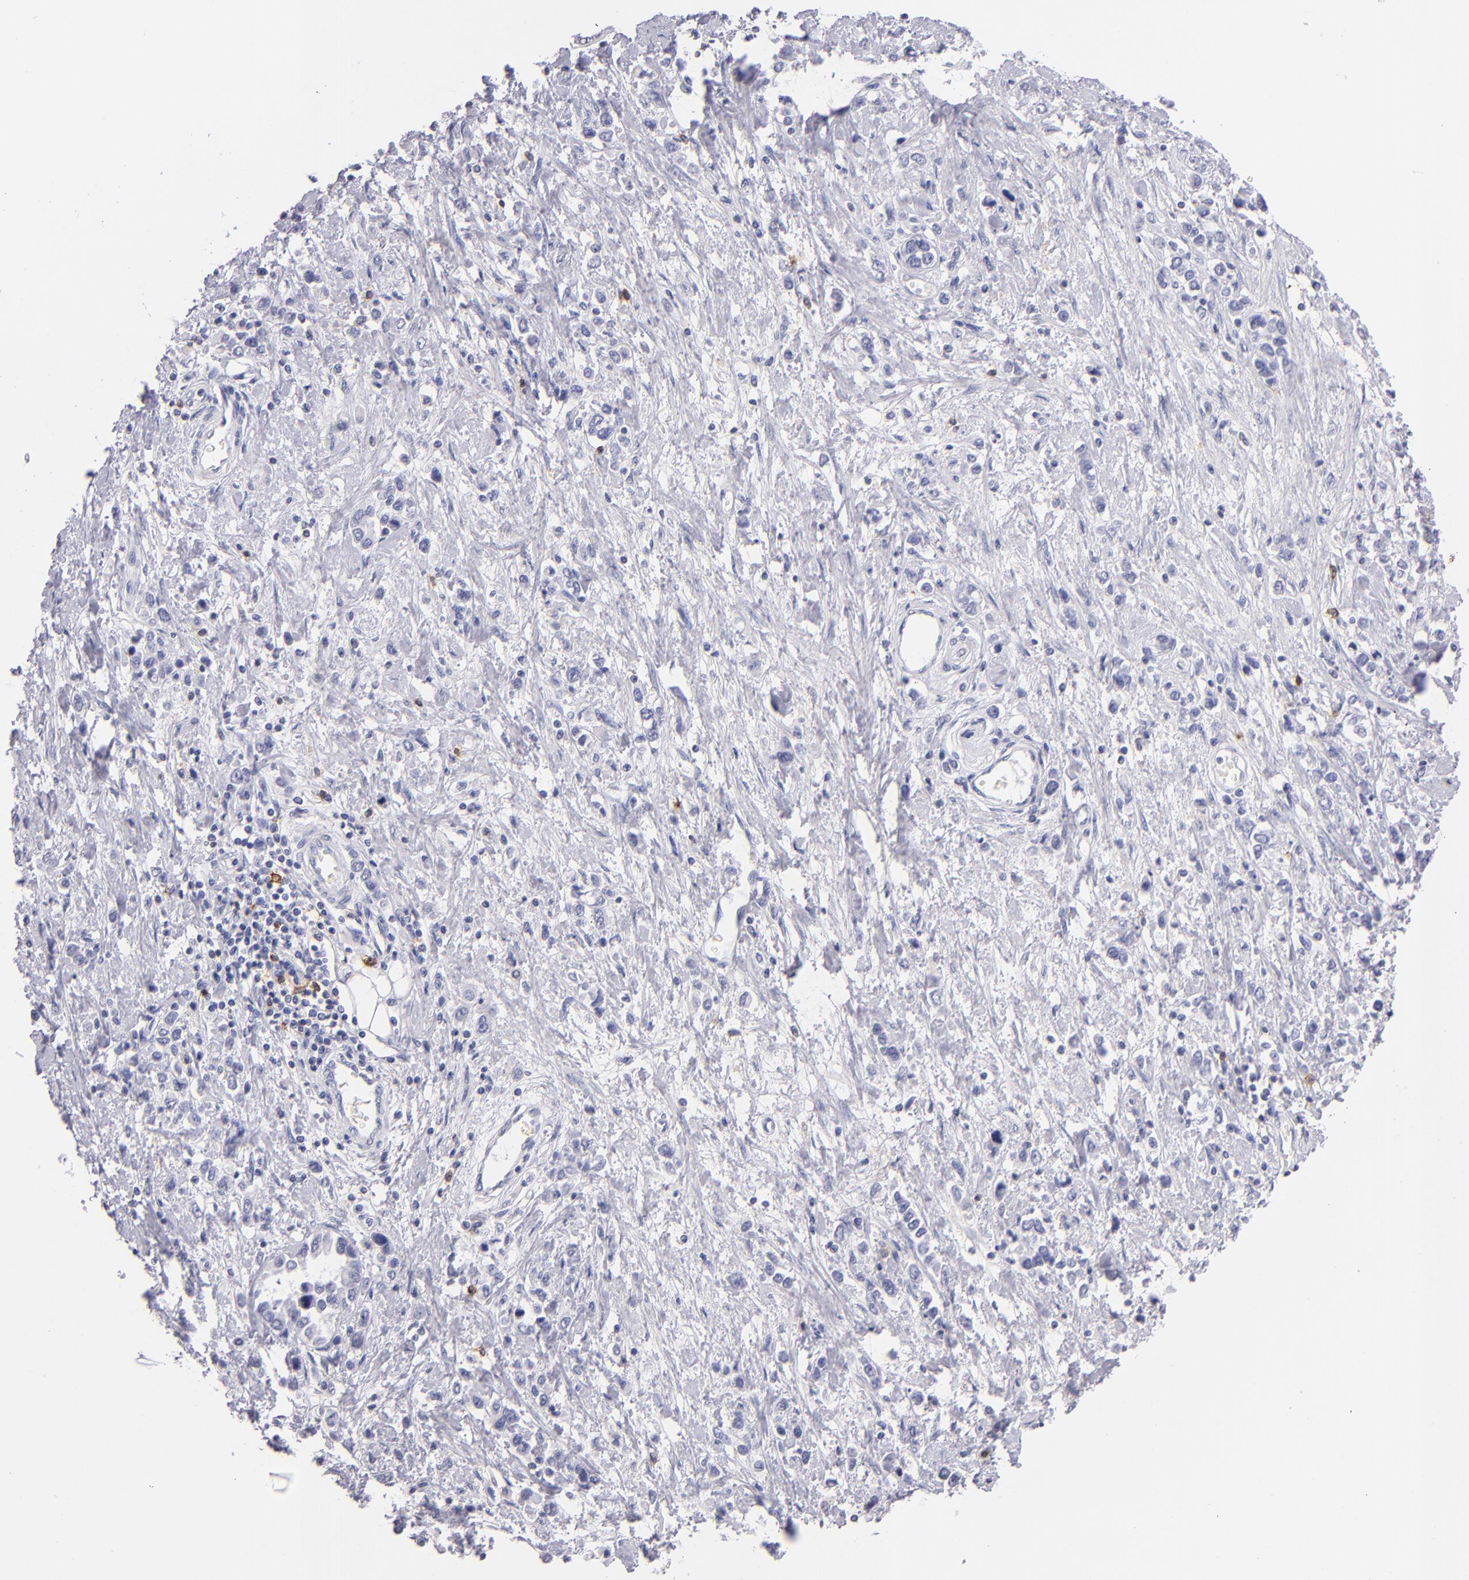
{"staining": {"intensity": "negative", "quantity": "none", "location": "none"}, "tissue": "stomach cancer", "cell_type": "Tumor cells", "image_type": "cancer", "snomed": [{"axis": "morphology", "description": "Adenocarcinoma, NOS"}, {"axis": "topography", "description": "Stomach, upper"}], "caption": "Stomach cancer was stained to show a protein in brown. There is no significant positivity in tumor cells. (DAB (3,3'-diaminobenzidine) IHC with hematoxylin counter stain).", "gene": "IL2RA", "patient": {"sex": "male", "age": 76}}